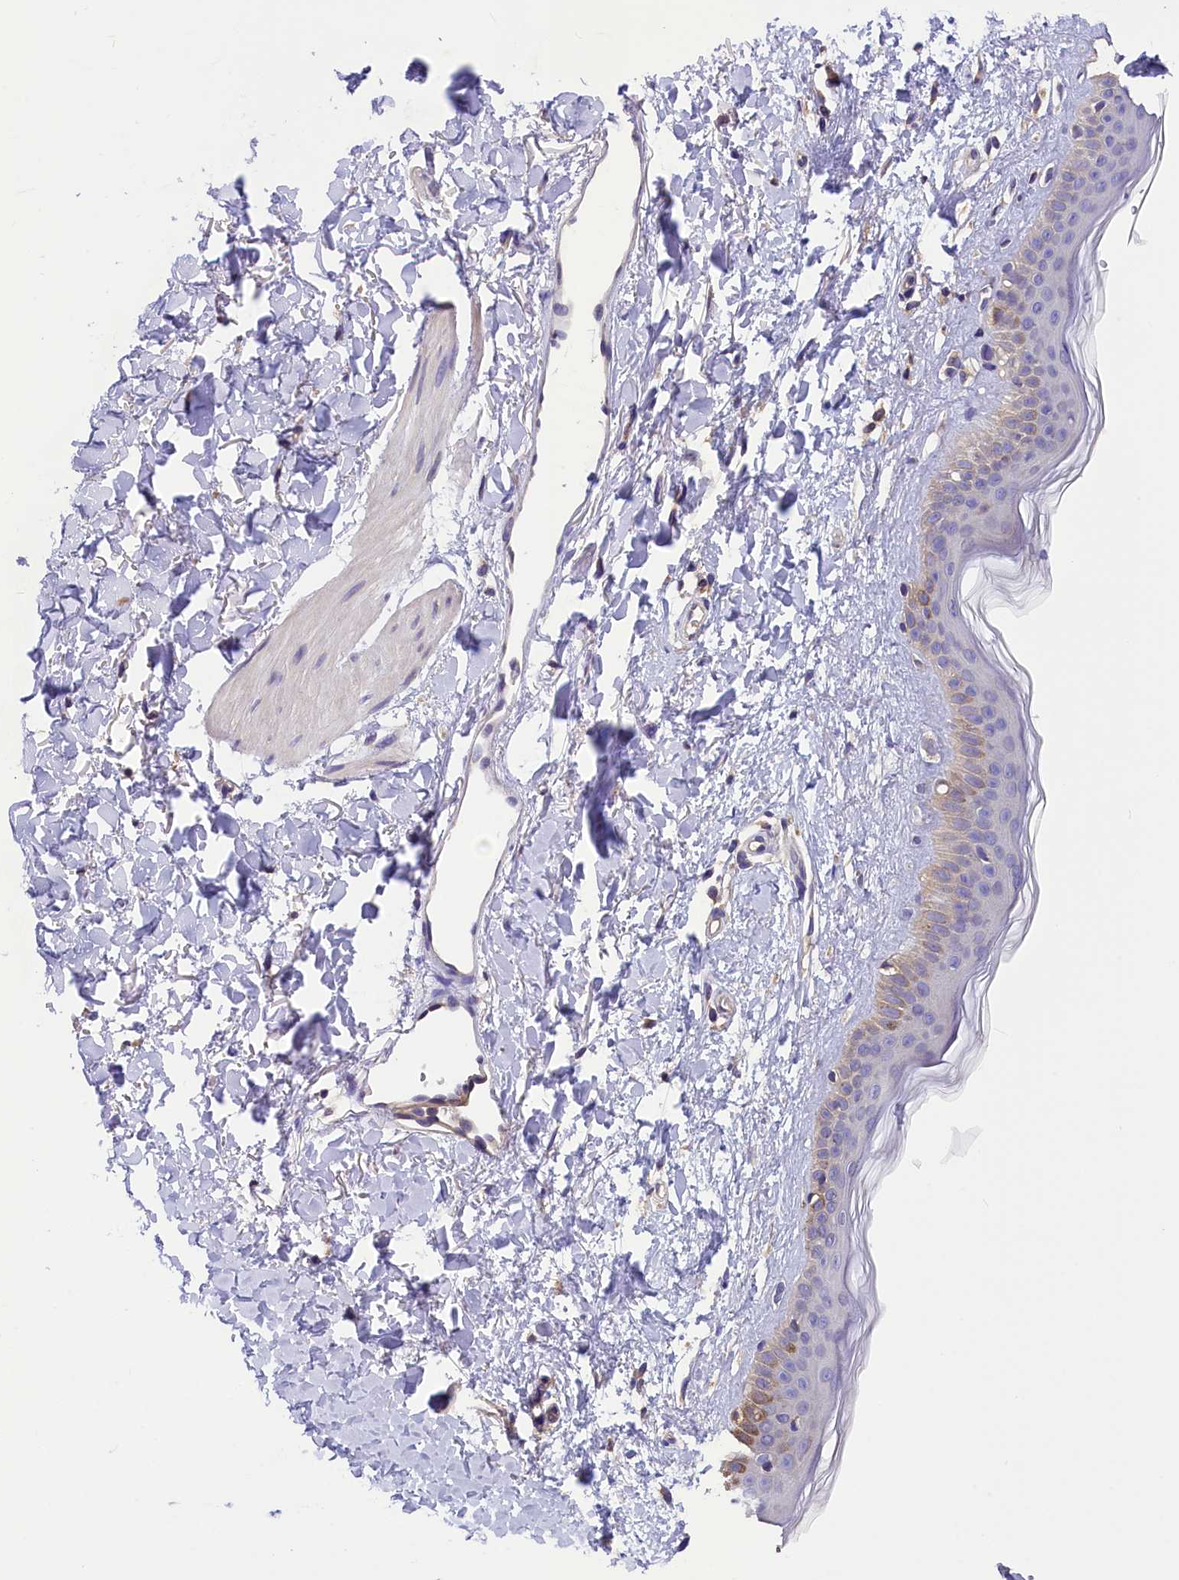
{"staining": {"intensity": "negative", "quantity": "none", "location": "none"}, "tissue": "skin", "cell_type": "Fibroblasts", "image_type": "normal", "snomed": [{"axis": "morphology", "description": "Normal tissue, NOS"}, {"axis": "topography", "description": "Skin"}], "caption": "Fibroblasts show no significant protein expression in normal skin. Brightfield microscopy of immunohistochemistry stained with DAB (brown) and hematoxylin (blue), captured at high magnification.", "gene": "AP3B2", "patient": {"sex": "female", "age": 58}}